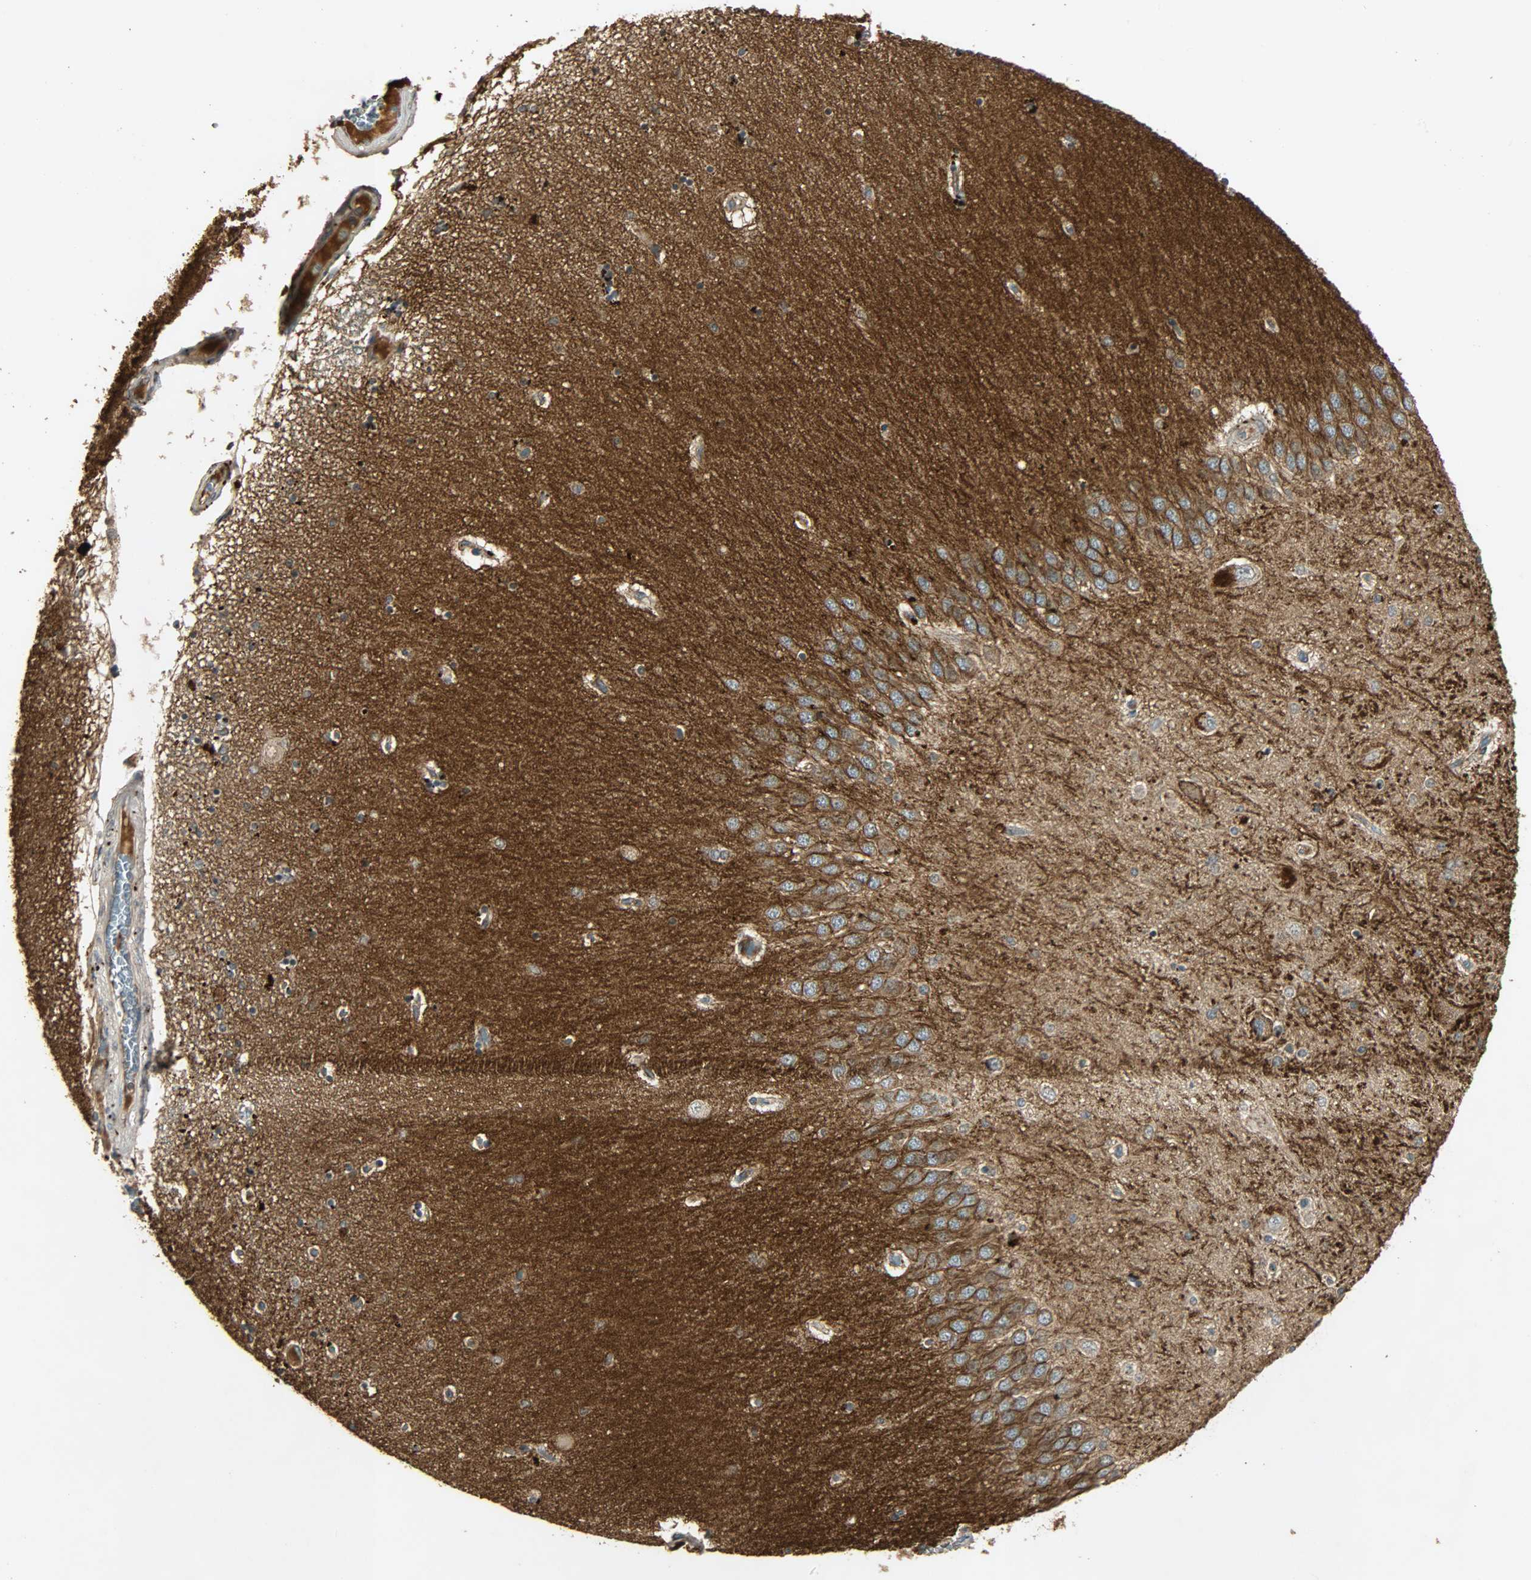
{"staining": {"intensity": "moderate", "quantity": ">75%", "location": "cytoplasmic/membranous"}, "tissue": "hippocampus", "cell_type": "Glial cells", "image_type": "normal", "snomed": [{"axis": "morphology", "description": "Normal tissue, NOS"}, {"axis": "topography", "description": "Hippocampus"}], "caption": "Hippocampus was stained to show a protein in brown. There is medium levels of moderate cytoplasmic/membranous expression in about >75% of glial cells. (DAB IHC with brightfield microscopy, high magnification).", "gene": "ATP2B1", "patient": {"sex": "female", "age": 54}}